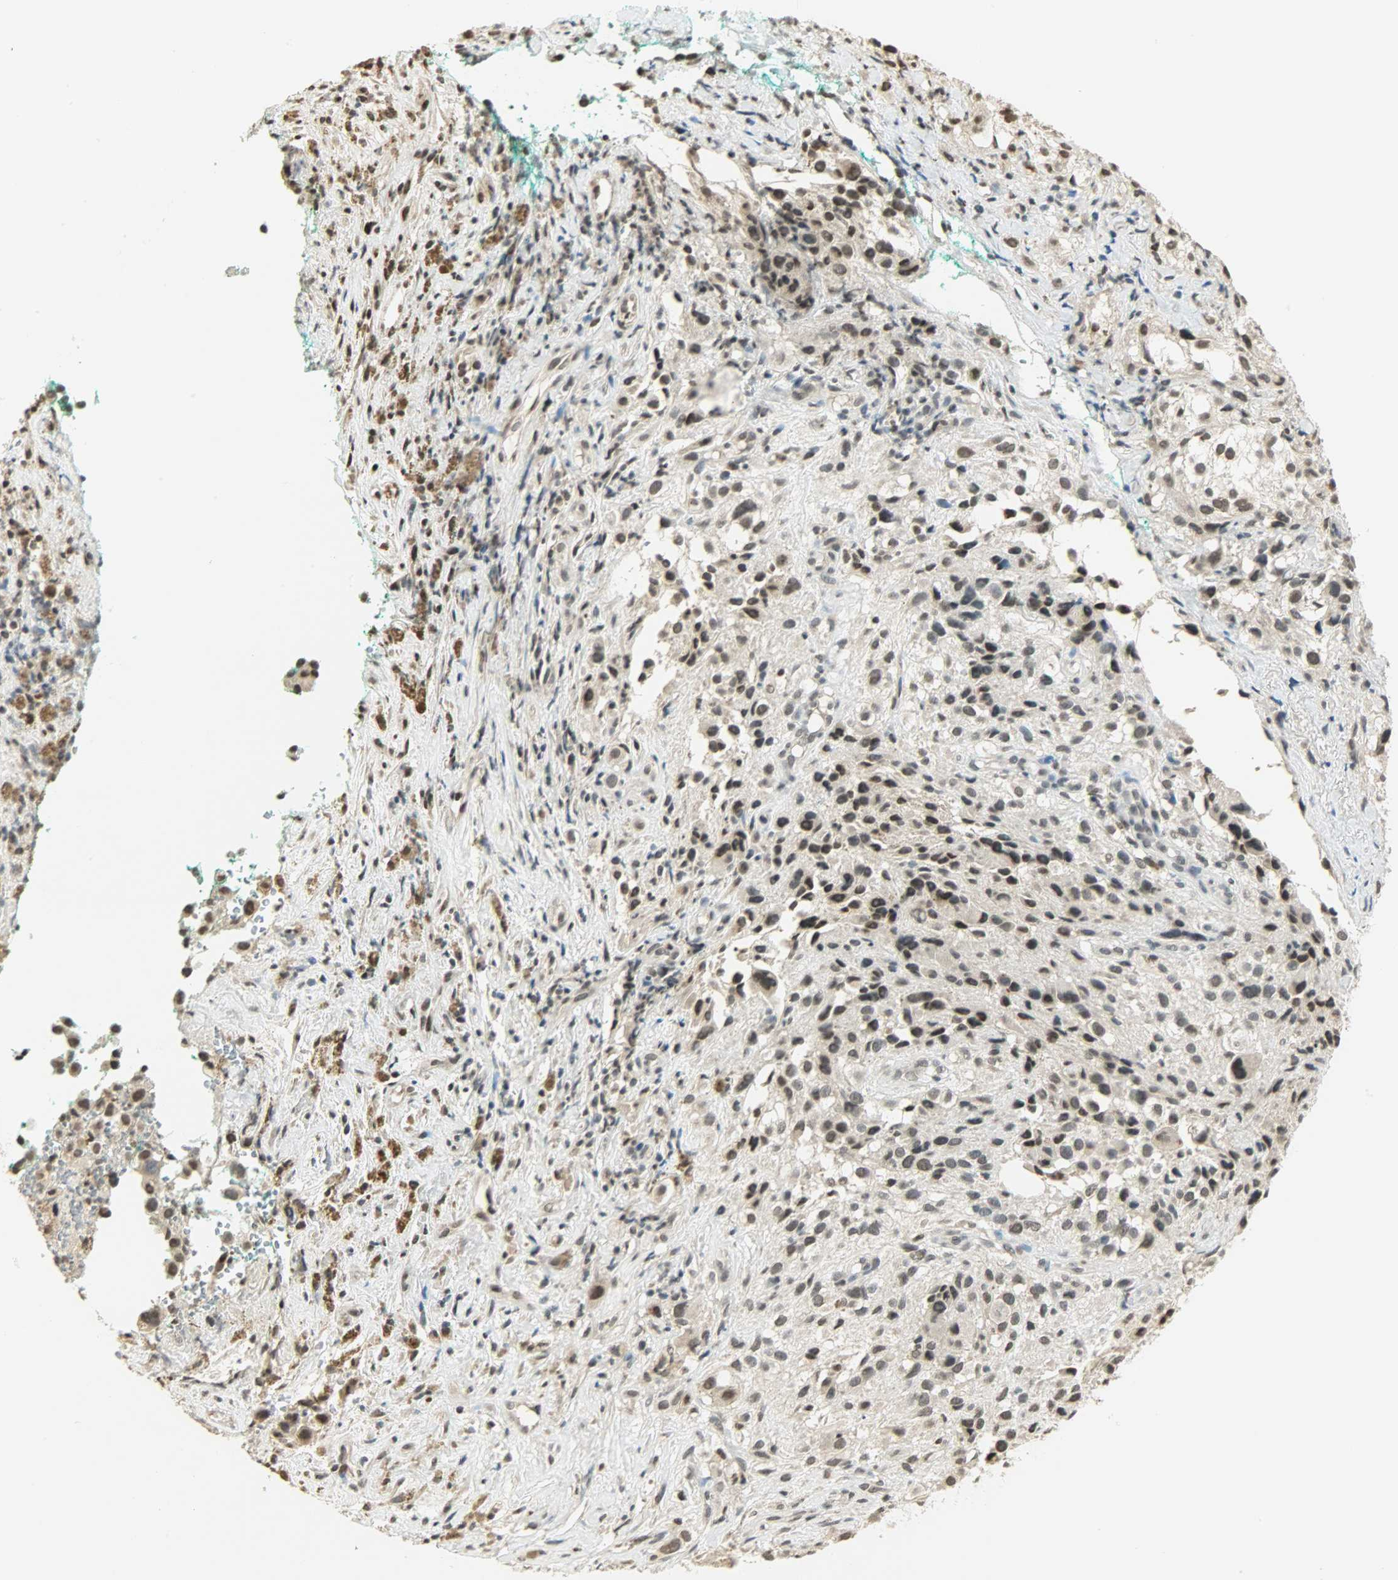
{"staining": {"intensity": "weak", "quantity": "25%-75%", "location": "nuclear"}, "tissue": "melanoma", "cell_type": "Tumor cells", "image_type": "cancer", "snomed": [{"axis": "morphology", "description": "Necrosis, NOS"}, {"axis": "morphology", "description": "Malignant melanoma, NOS"}, {"axis": "topography", "description": "Skin"}], "caption": "Immunohistochemistry (IHC) of melanoma displays low levels of weak nuclear staining in approximately 25%-75% of tumor cells. (DAB (3,3'-diaminobenzidine) IHC, brown staining for protein, blue staining for nuclei).", "gene": "SMARCA5", "patient": {"sex": "female", "age": 87}}